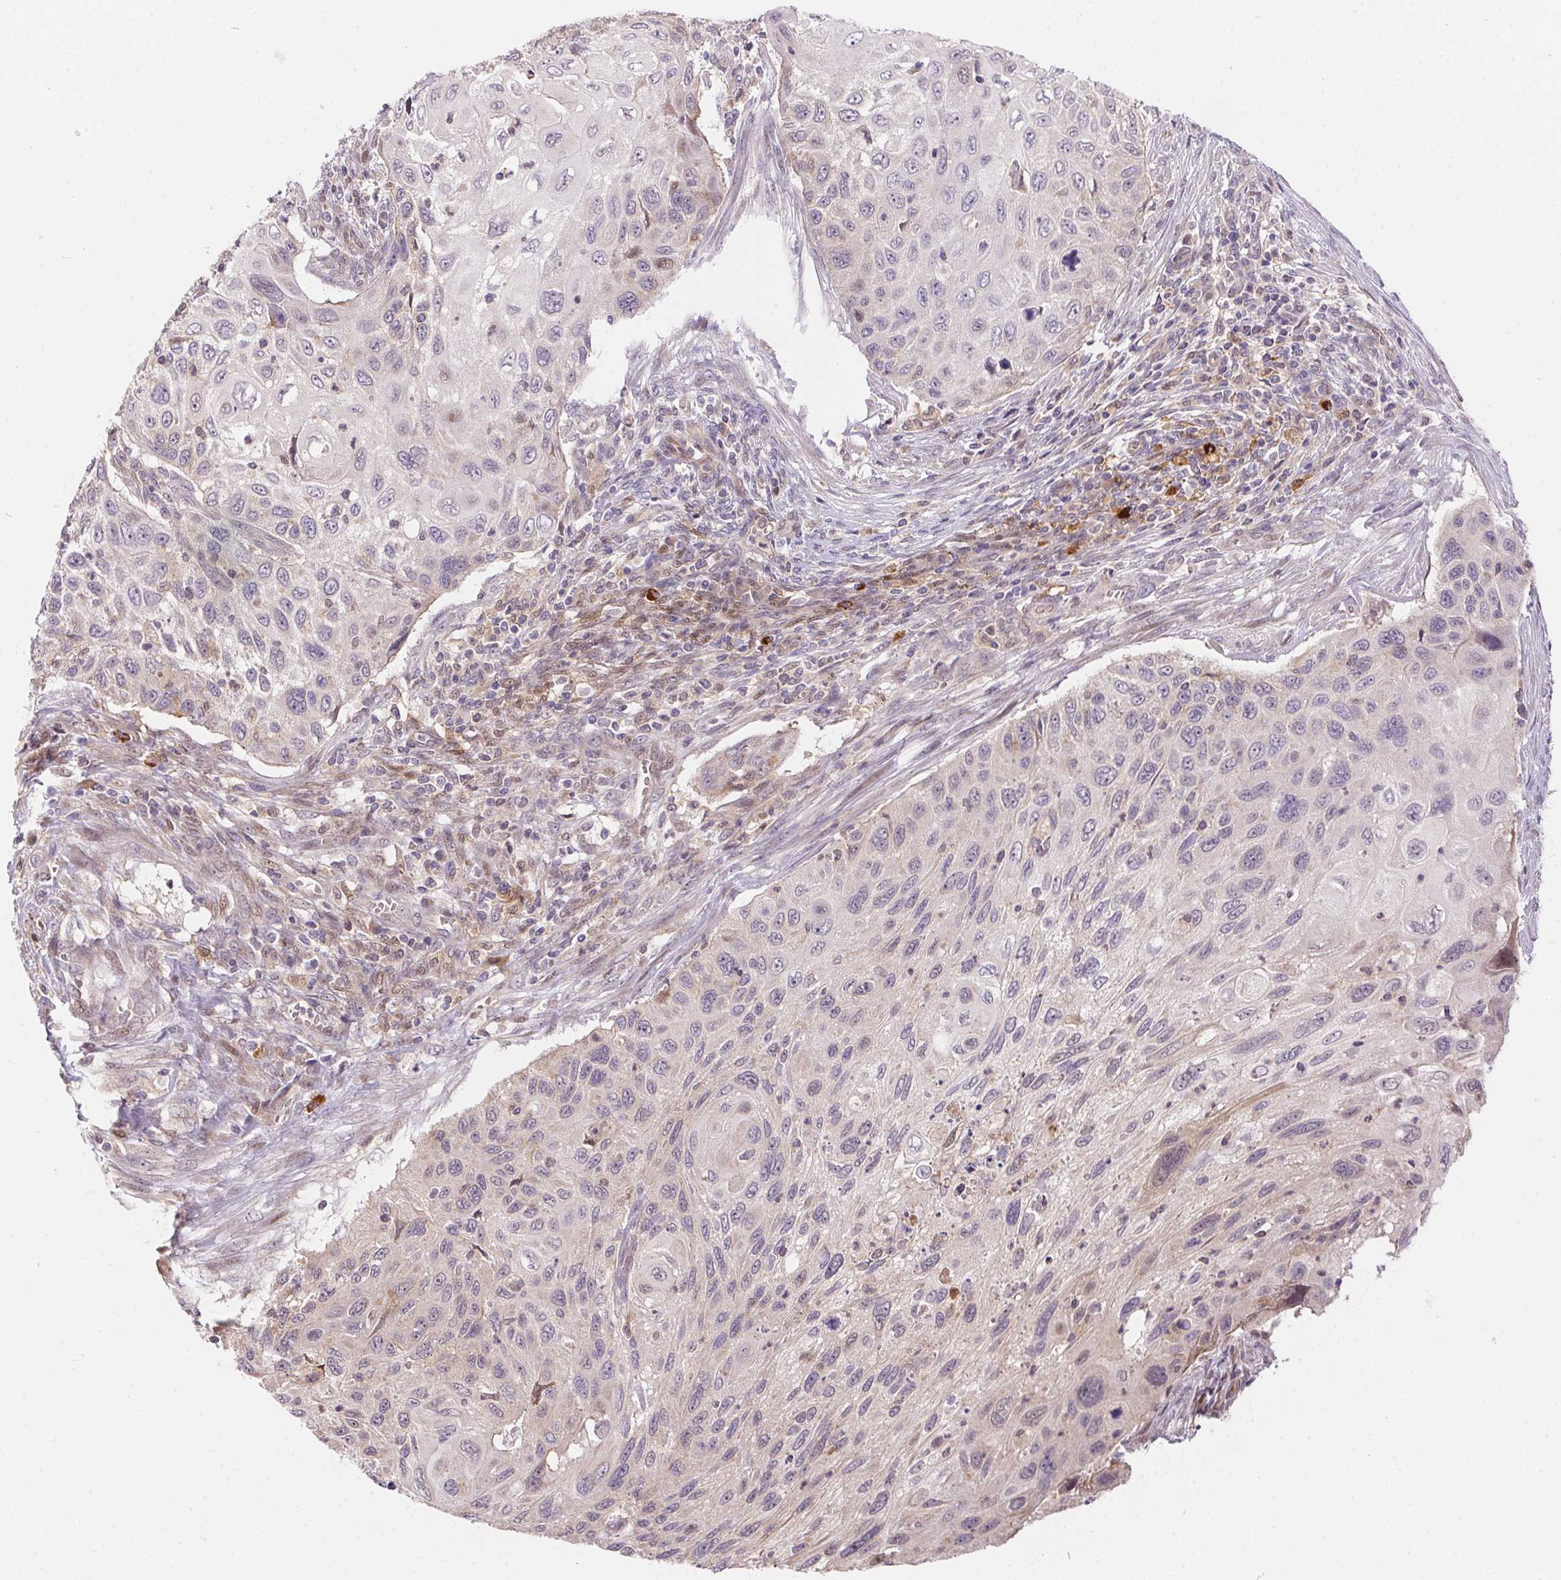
{"staining": {"intensity": "negative", "quantity": "none", "location": "none"}, "tissue": "cervical cancer", "cell_type": "Tumor cells", "image_type": "cancer", "snomed": [{"axis": "morphology", "description": "Squamous cell carcinoma, NOS"}, {"axis": "topography", "description": "Cervix"}], "caption": "This is an IHC image of cervical squamous cell carcinoma. There is no positivity in tumor cells.", "gene": "NUDT16", "patient": {"sex": "female", "age": 70}}